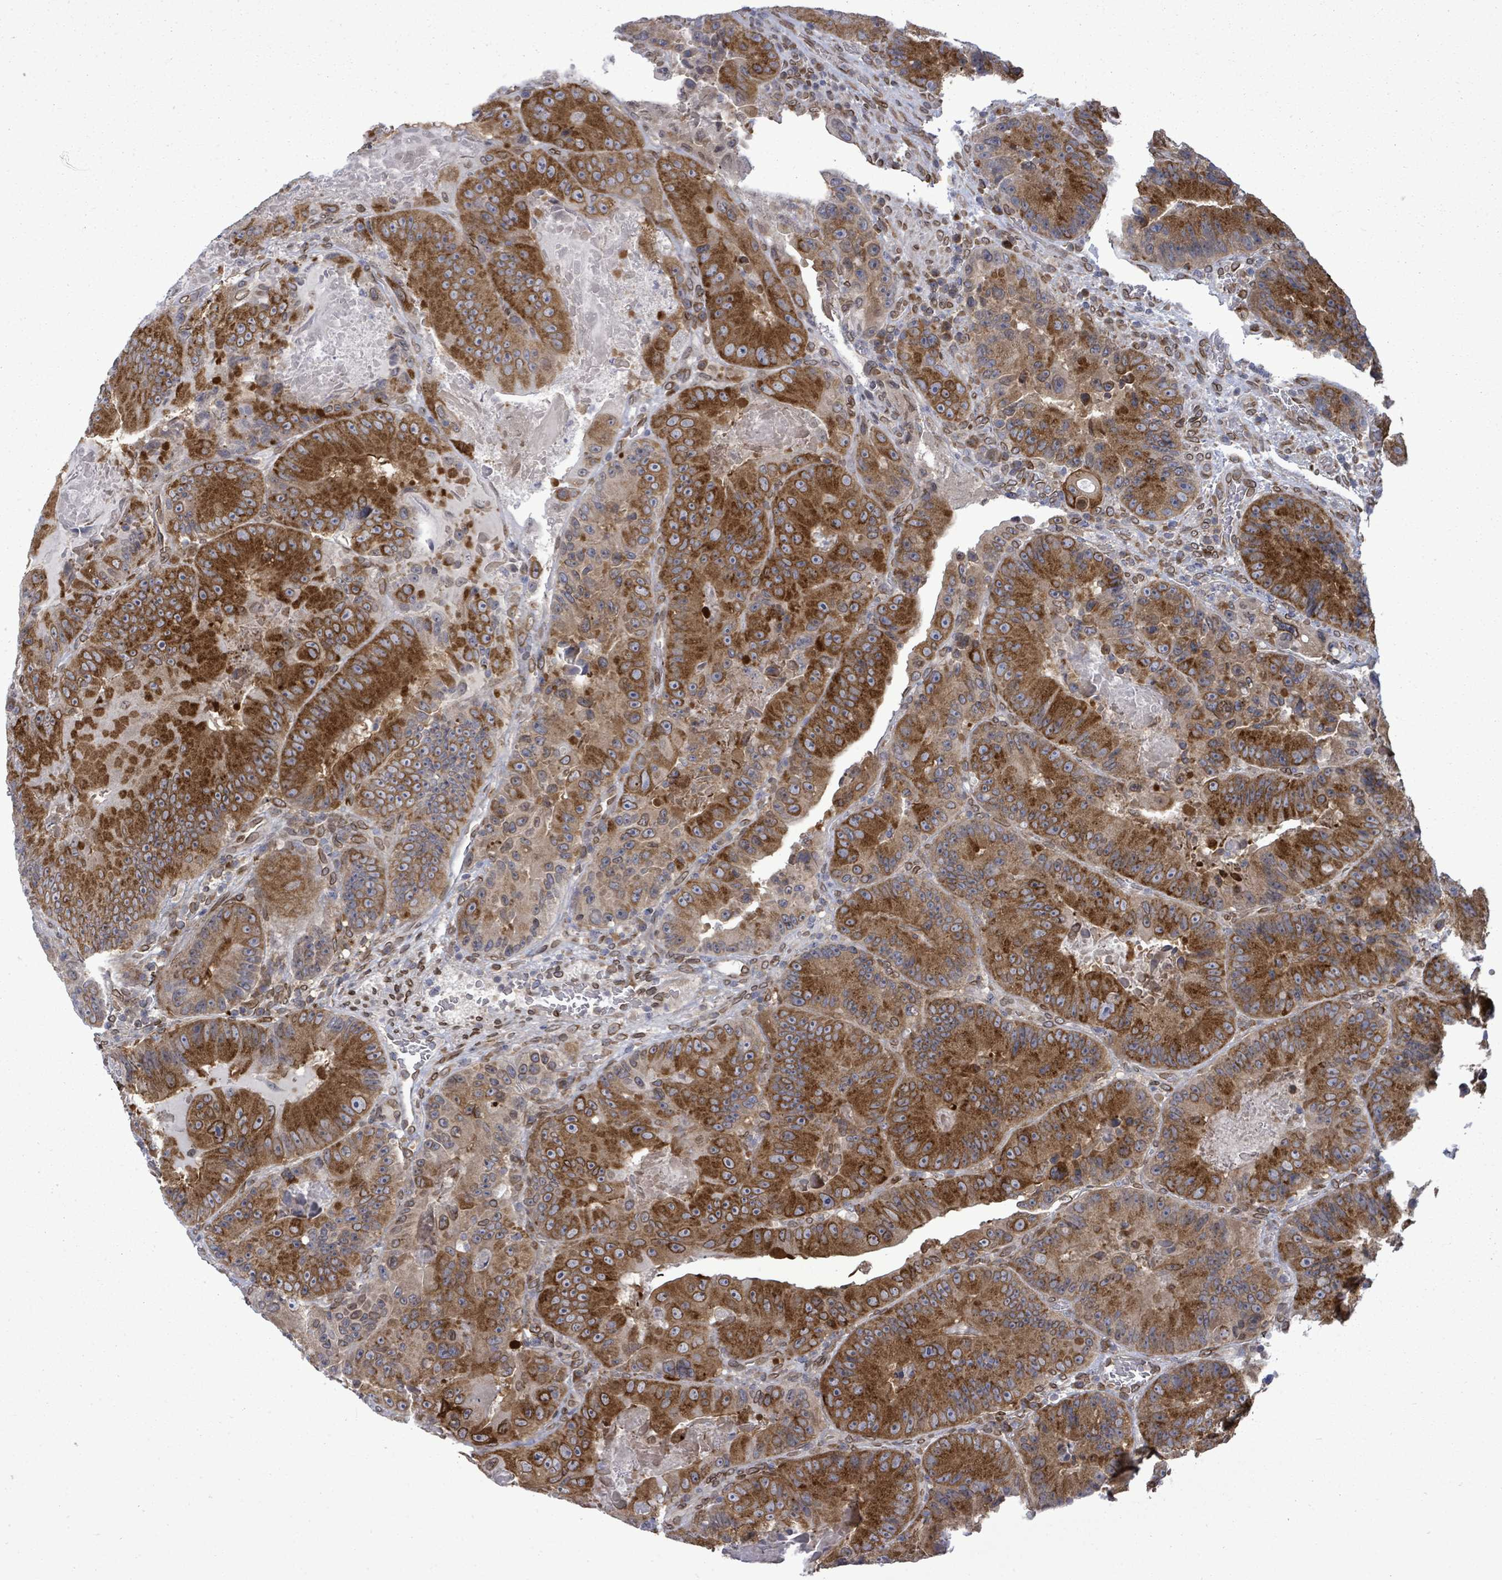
{"staining": {"intensity": "strong", "quantity": ">75%", "location": "cytoplasmic/membranous"}, "tissue": "colorectal cancer", "cell_type": "Tumor cells", "image_type": "cancer", "snomed": [{"axis": "morphology", "description": "Adenocarcinoma, NOS"}, {"axis": "topography", "description": "Colon"}], "caption": "Brown immunohistochemical staining in human adenocarcinoma (colorectal) shows strong cytoplasmic/membranous staining in about >75% of tumor cells.", "gene": "ARFGAP1", "patient": {"sex": "female", "age": 86}}